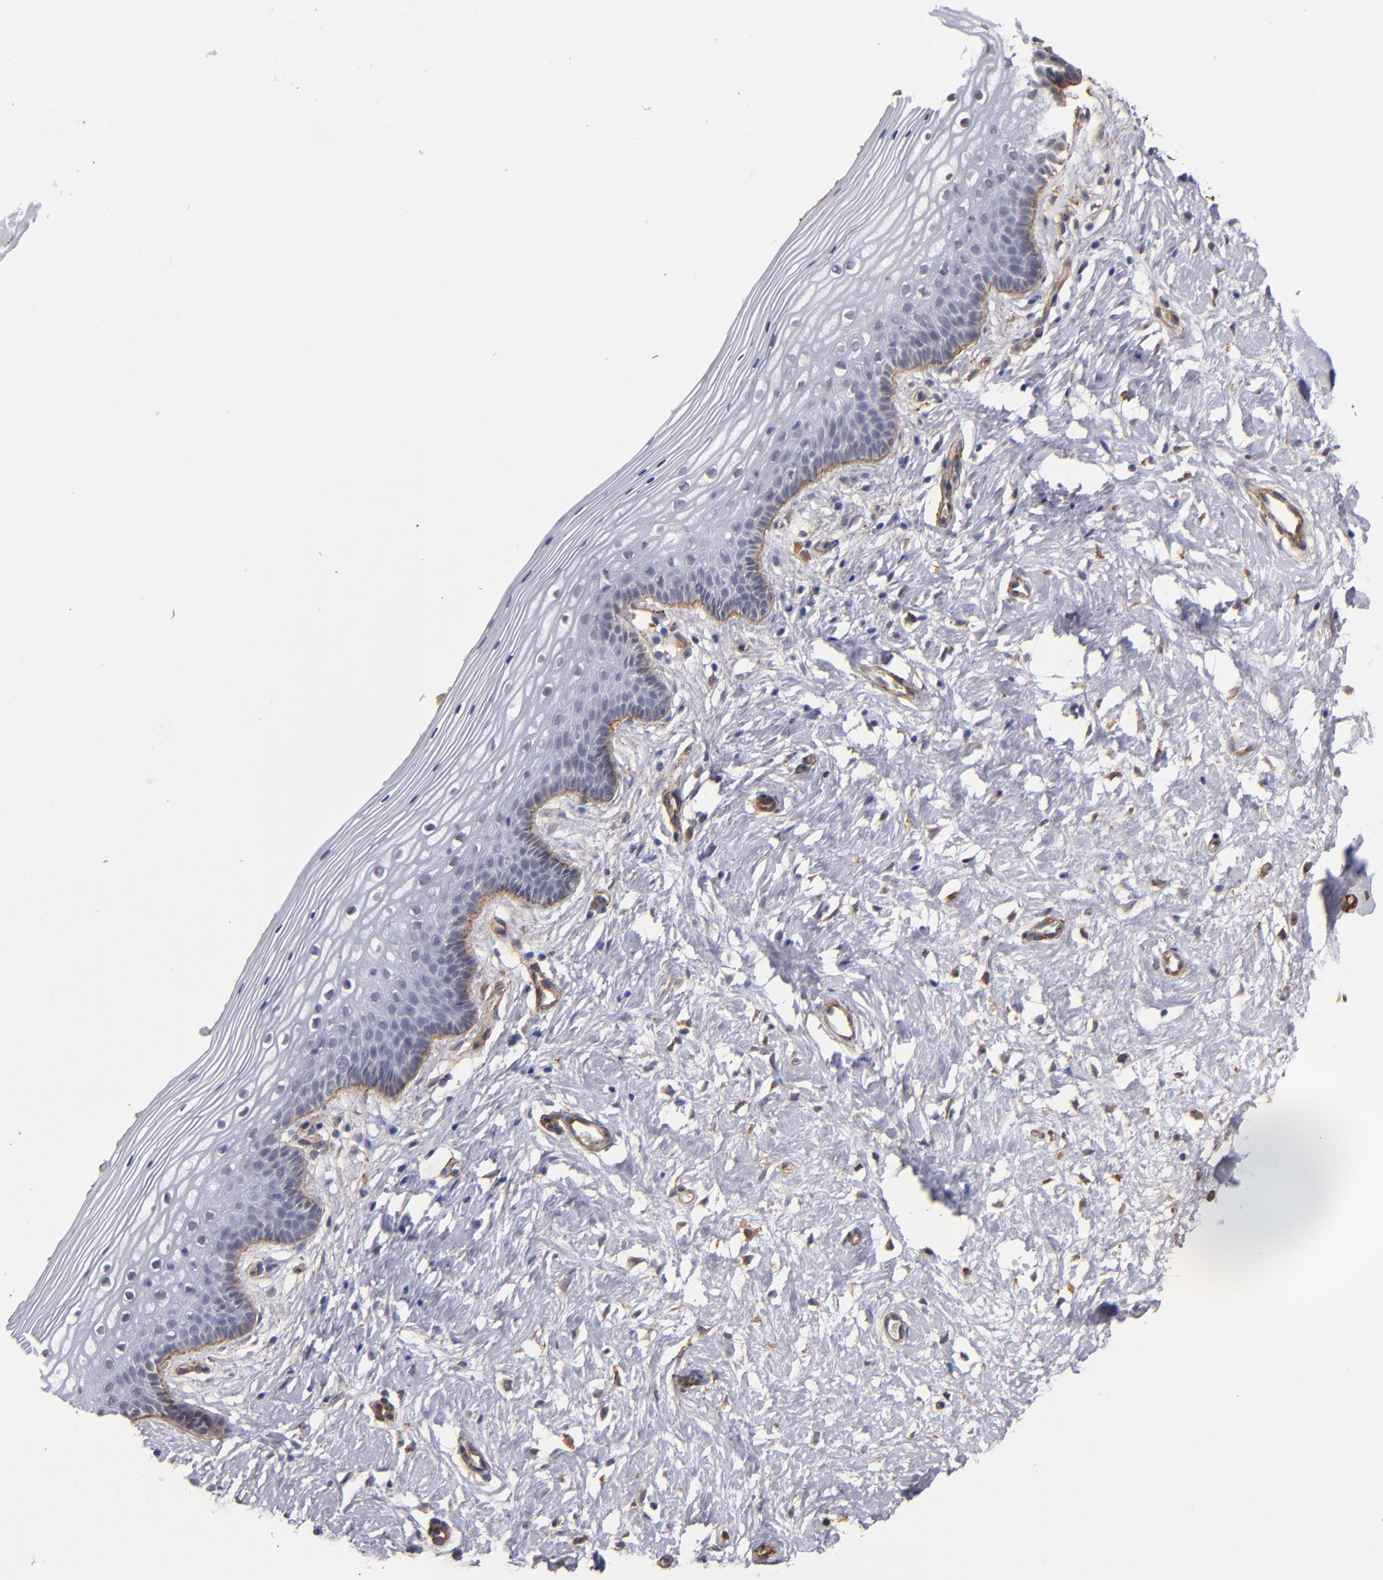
{"staining": {"intensity": "moderate", "quantity": "<25%", "location": "cytoplasmic/membranous"}, "tissue": "vagina", "cell_type": "Squamous epithelial cells", "image_type": "normal", "snomed": [{"axis": "morphology", "description": "Normal tissue, NOS"}, {"axis": "topography", "description": "Vagina"}], "caption": "Protein staining of unremarkable vagina exhibits moderate cytoplasmic/membranous positivity in about <25% of squamous epithelial cells. (Brightfield microscopy of DAB IHC at high magnification).", "gene": "LAMC1", "patient": {"sex": "female", "age": 46}}